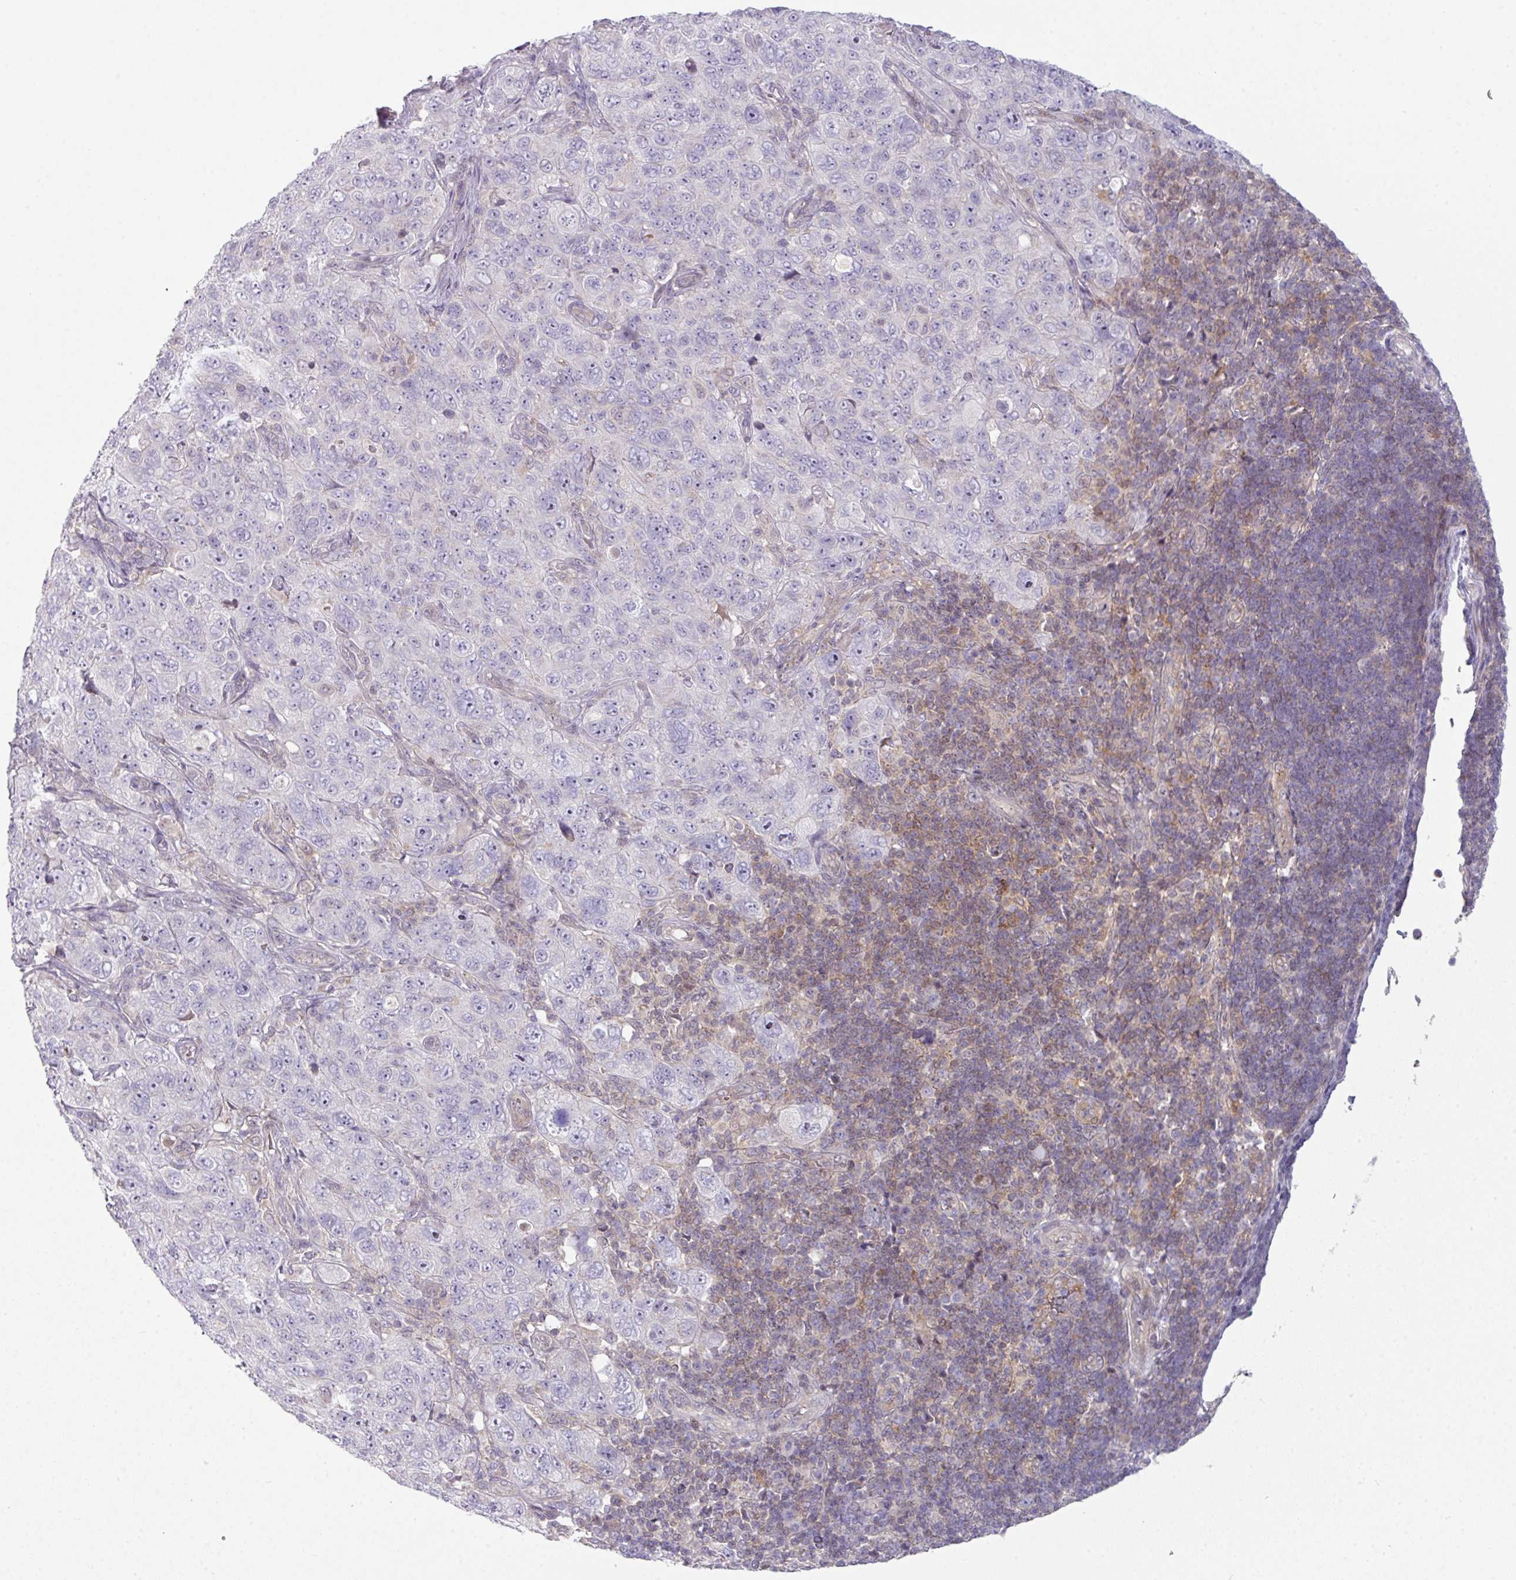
{"staining": {"intensity": "negative", "quantity": "none", "location": "none"}, "tissue": "pancreatic cancer", "cell_type": "Tumor cells", "image_type": "cancer", "snomed": [{"axis": "morphology", "description": "Adenocarcinoma, NOS"}, {"axis": "topography", "description": "Pancreas"}], "caption": "High power microscopy photomicrograph of an immunohistochemistry photomicrograph of pancreatic cancer (adenocarcinoma), revealing no significant staining in tumor cells. (Immunohistochemistry, brightfield microscopy, high magnification).", "gene": "STAT5A", "patient": {"sex": "male", "age": 68}}